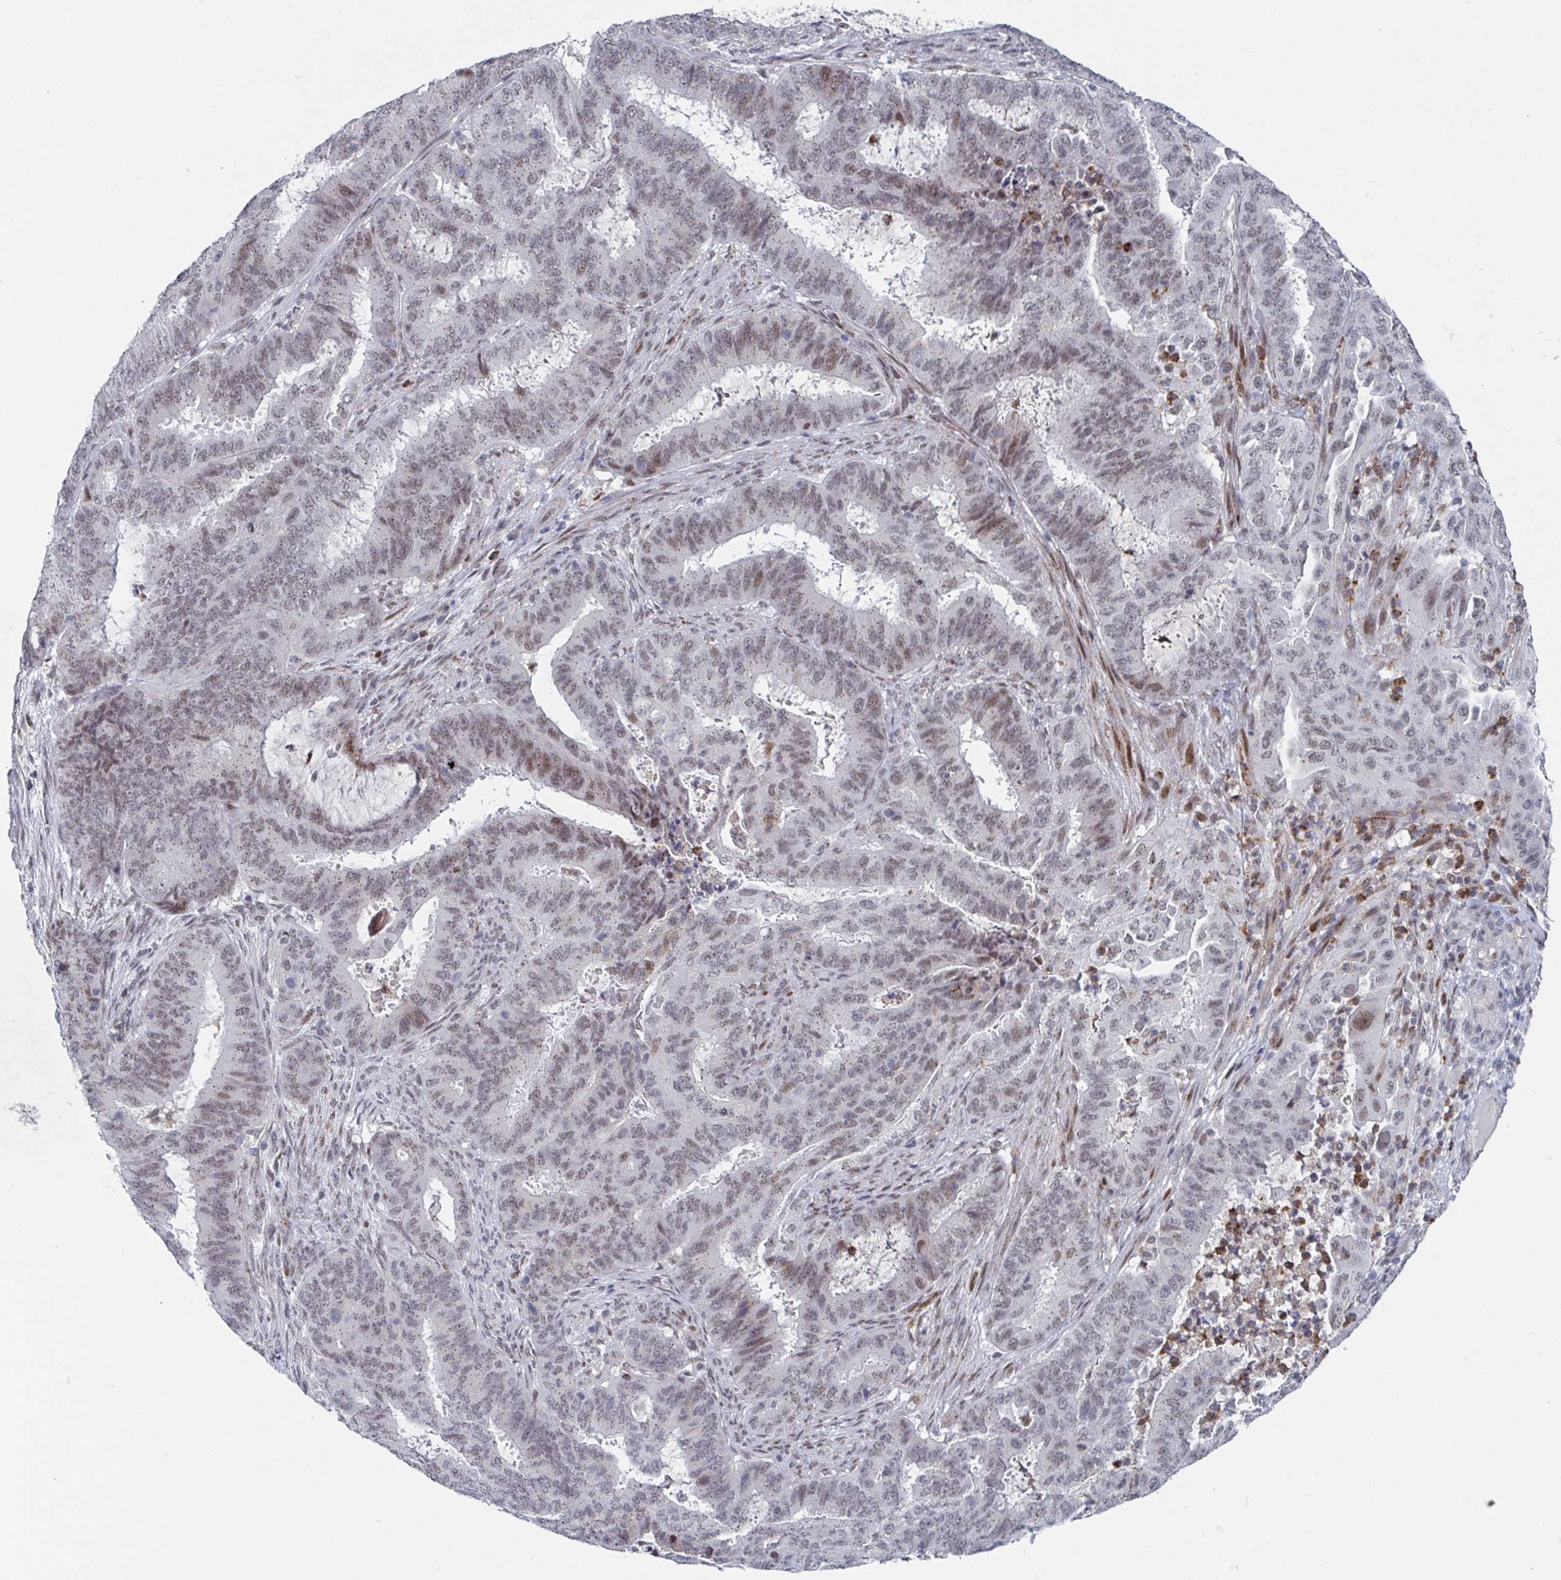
{"staining": {"intensity": "moderate", "quantity": "25%-75%", "location": "nuclear"}, "tissue": "endometrial cancer", "cell_type": "Tumor cells", "image_type": "cancer", "snomed": [{"axis": "morphology", "description": "Adenocarcinoma, NOS"}, {"axis": "topography", "description": "Endometrium"}], "caption": "Protein staining of endometrial adenocarcinoma tissue shows moderate nuclear staining in approximately 25%-75% of tumor cells.", "gene": "RNF212", "patient": {"sex": "female", "age": 51}}